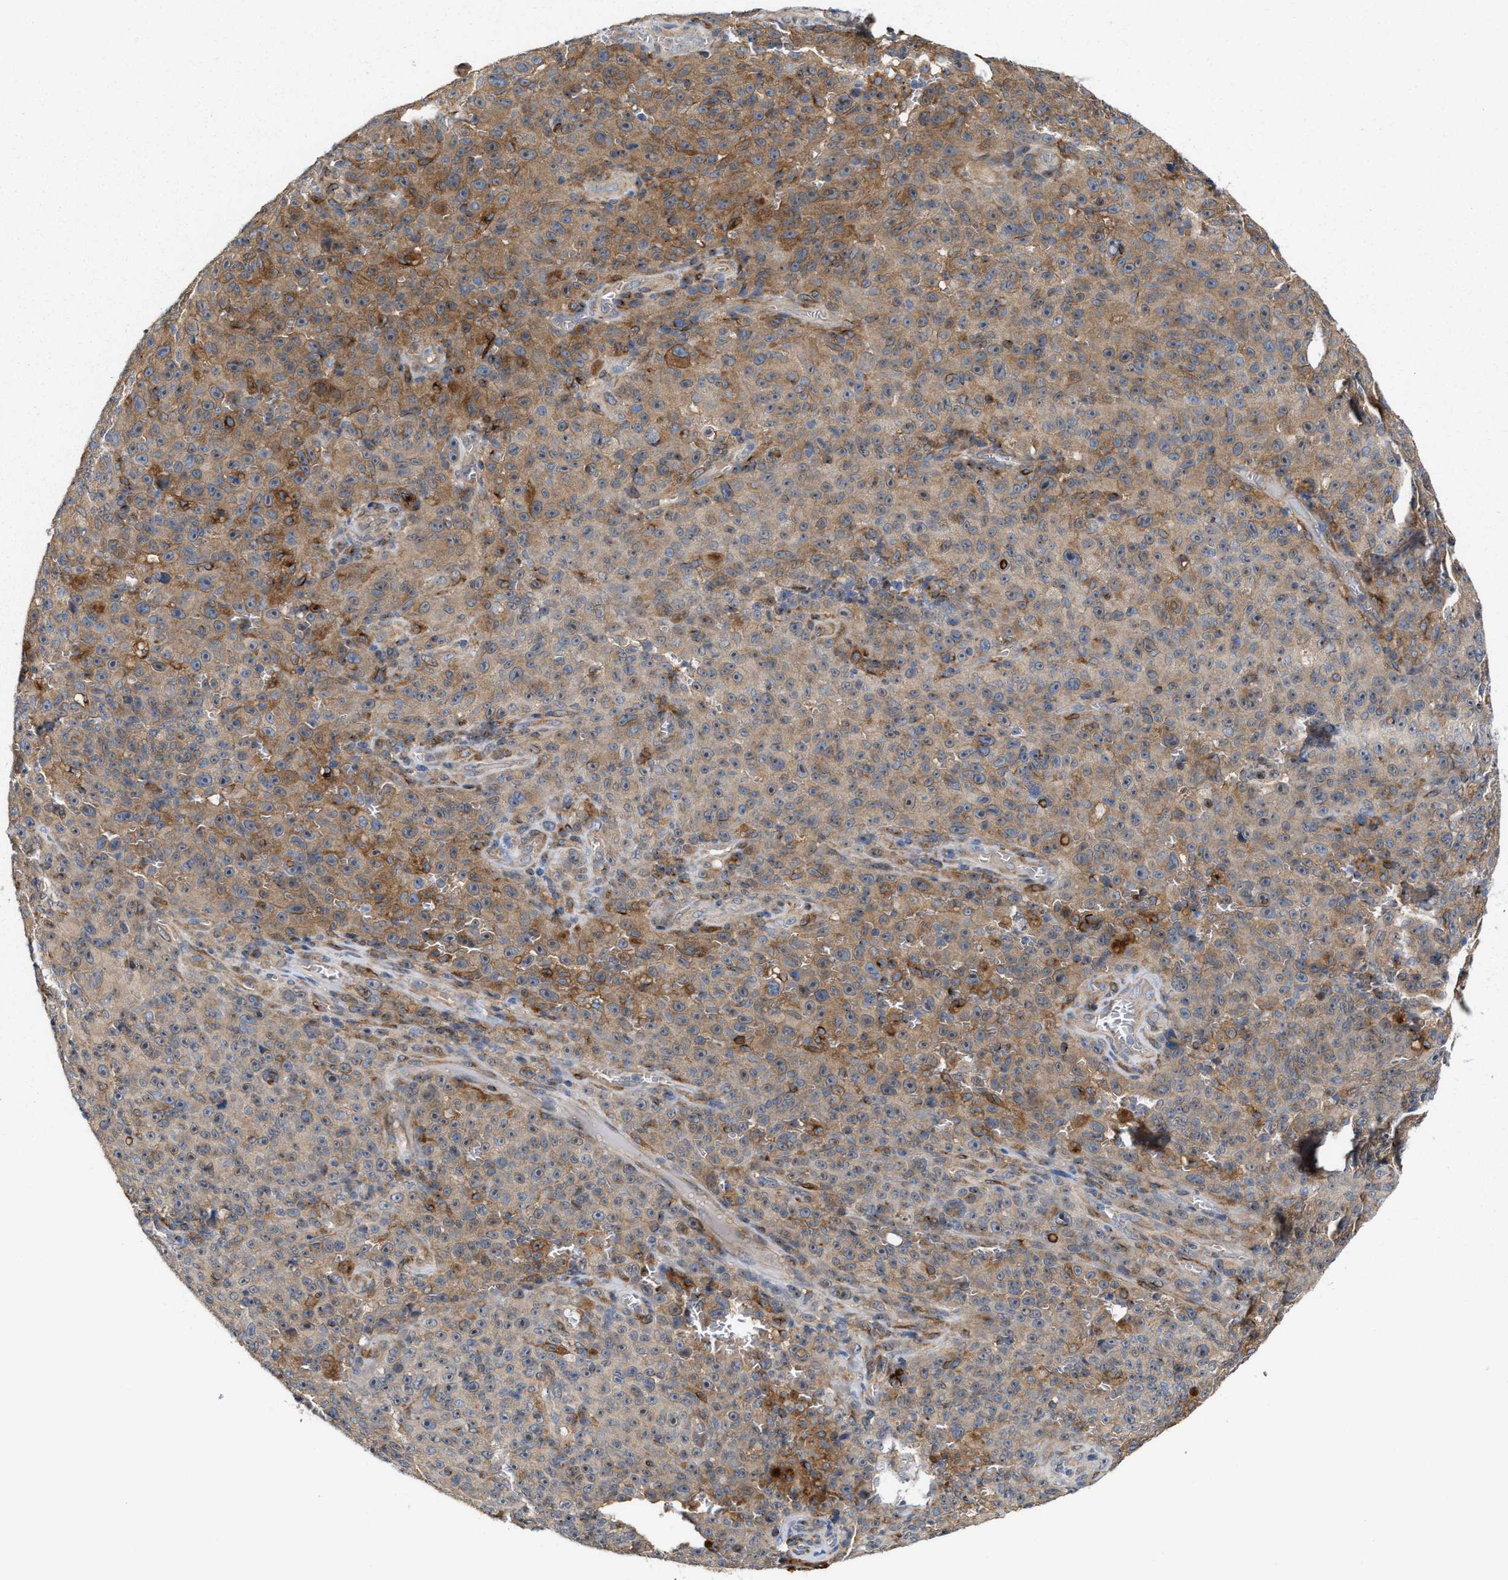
{"staining": {"intensity": "moderate", "quantity": "<25%", "location": "cytoplasmic/membranous"}, "tissue": "melanoma", "cell_type": "Tumor cells", "image_type": "cancer", "snomed": [{"axis": "morphology", "description": "Malignant melanoma, NOS"}, {"axis": "topography", "description": "Skin"}], "caption": "Immunohistochemistry (IHC) (DAB (3,3'-diaminobenzidine)) staining of melanoma demonstrates moderate cytoplasmic/membranous protein positivity in approximately <25% of tumor cells. Using DAB (3,3'-diaminobenzidine) (brown) and hematoxylin (blue) stains, captured at high magnification using brightfield microscopy.", "gene": "BBLN", "patient": {"sex": "female", "age": 82}}